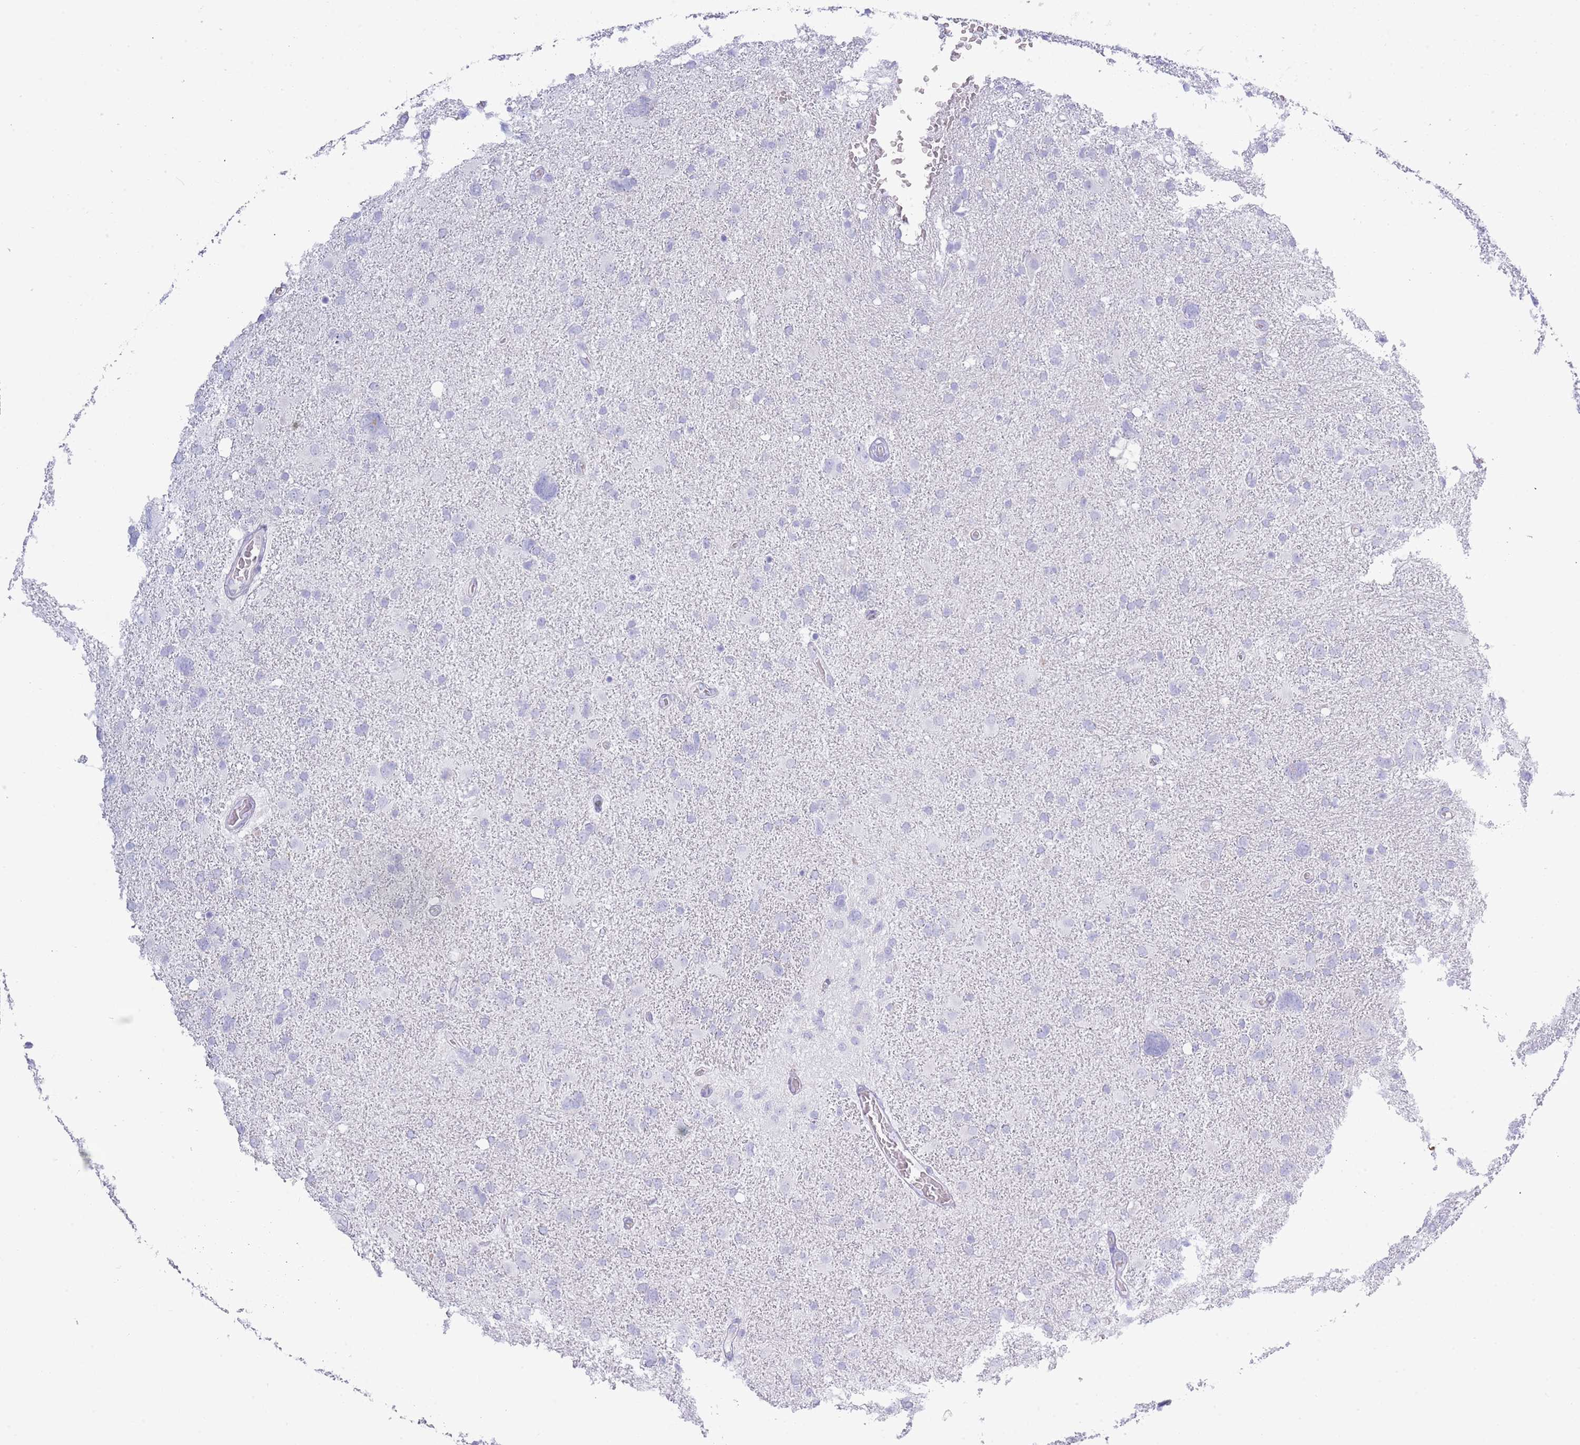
{"staining": {"intensity": "negative", "quantity": "none", "location": "none"}, "tissue": "glioma", "cell_type": "Tumor cells", "image_type": "cancer", "snomed": [{"axis": "morphology", "description": "Glioma, malignant, High grade"}, {"axis": "topography", "description": "Brain"}], "caption": "Tumor cells are negative for brown protein staining in malignant high-grade glioma.", "gene": "ACR", "patient": {"sex": "male", "age": 61}}